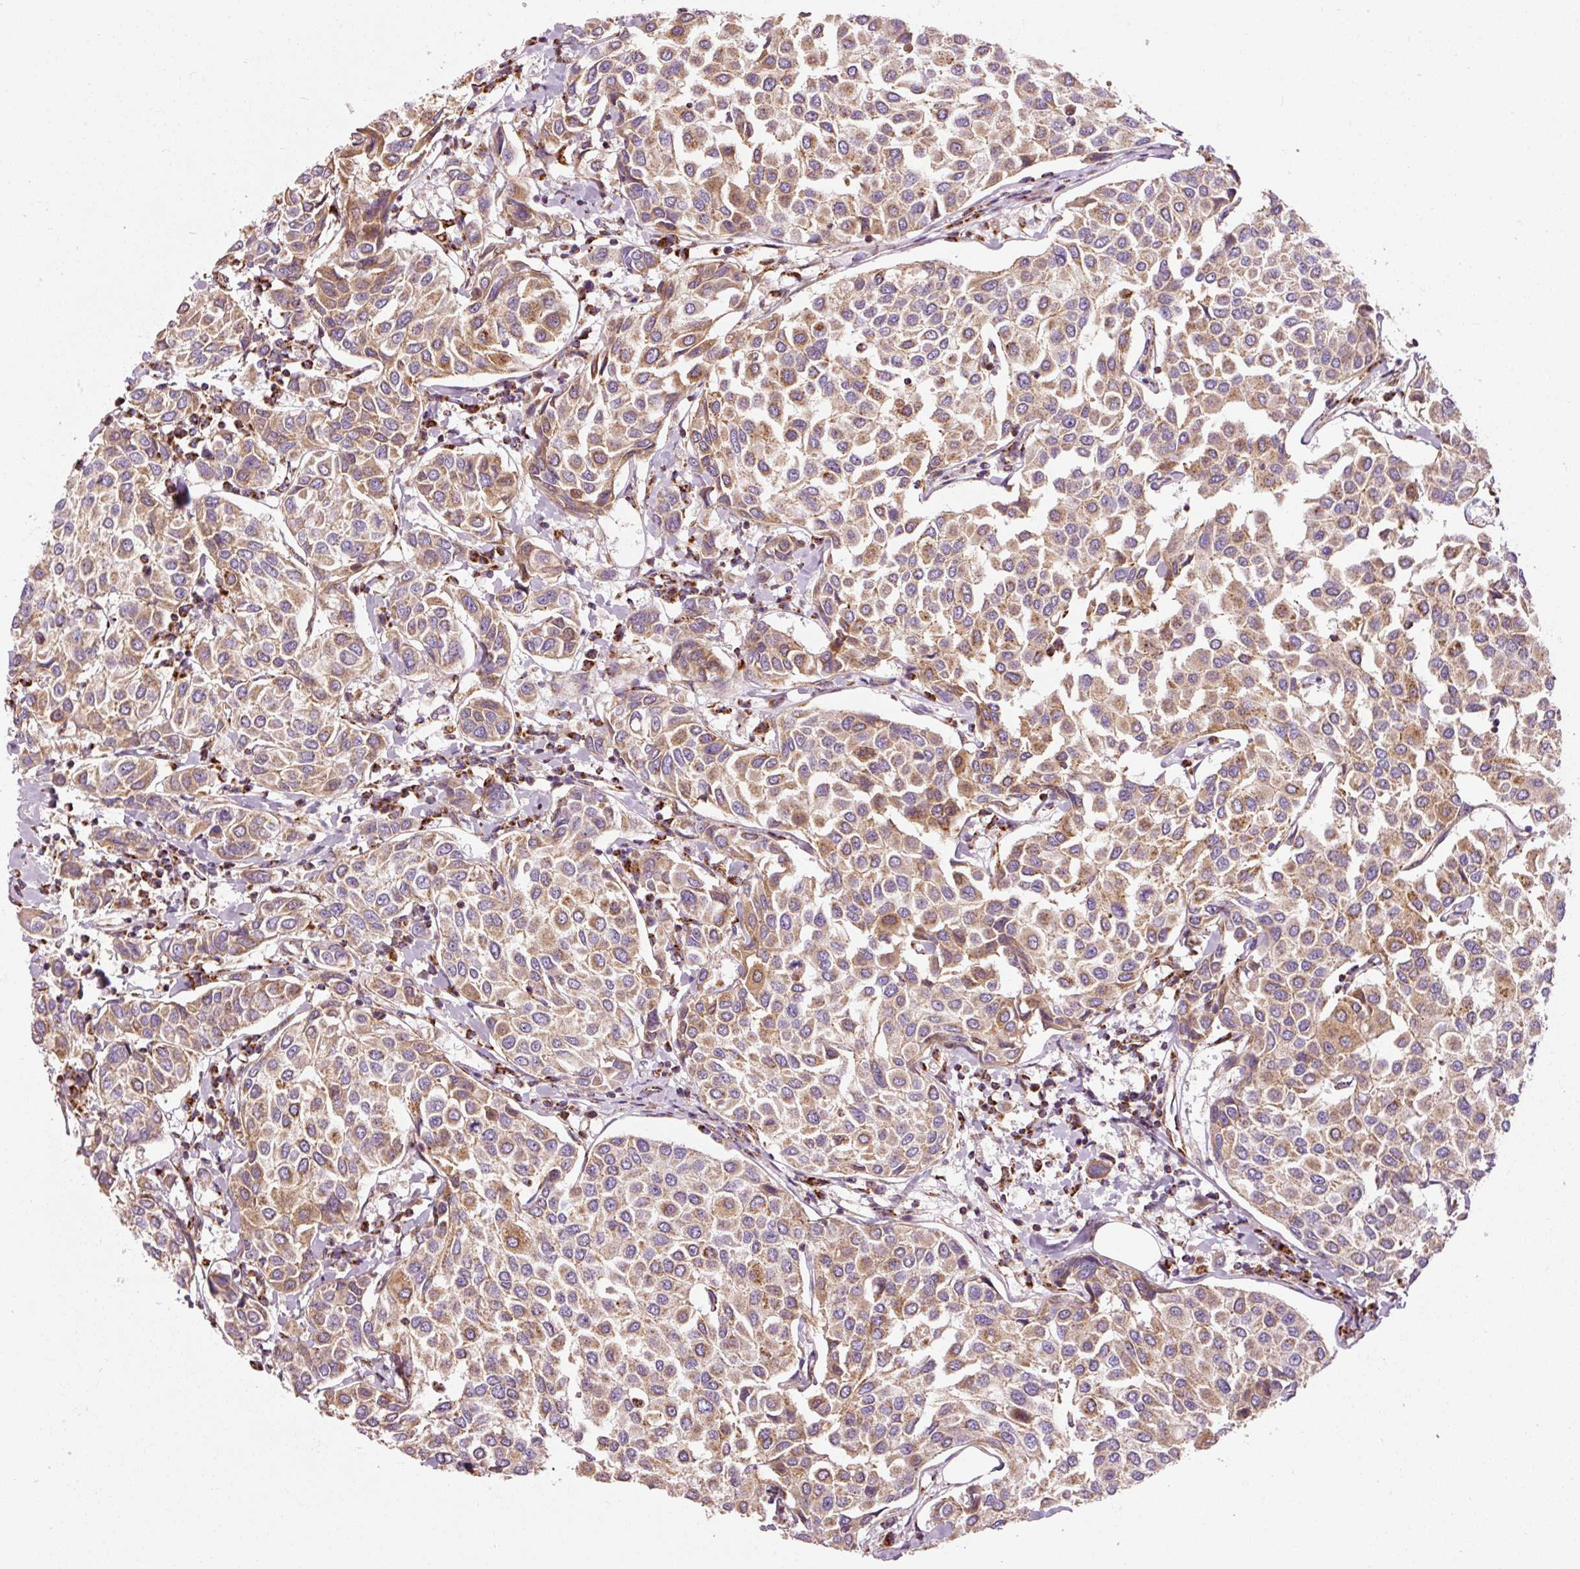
{"staining": {"intensity": "moderate", "quantity": ">75%", "location": "cytoplasmic/membranous"}, "tissue": "breast cancer", "cell_type": "Tumor cells", "image_type": "cancer", "snomed": [{"axis": "morphology", "description": "Duct carcinoma"}, {"axis": "topography", "description": "Breast"}], "caption": "This is an image of immunohistochemistry staining of breast cancer, which shows moderate expression in the cytoplasmic/membranous of tumor cells.", "gene": "NDUFB4", "patient": {"sex": "female", "age": 55}}